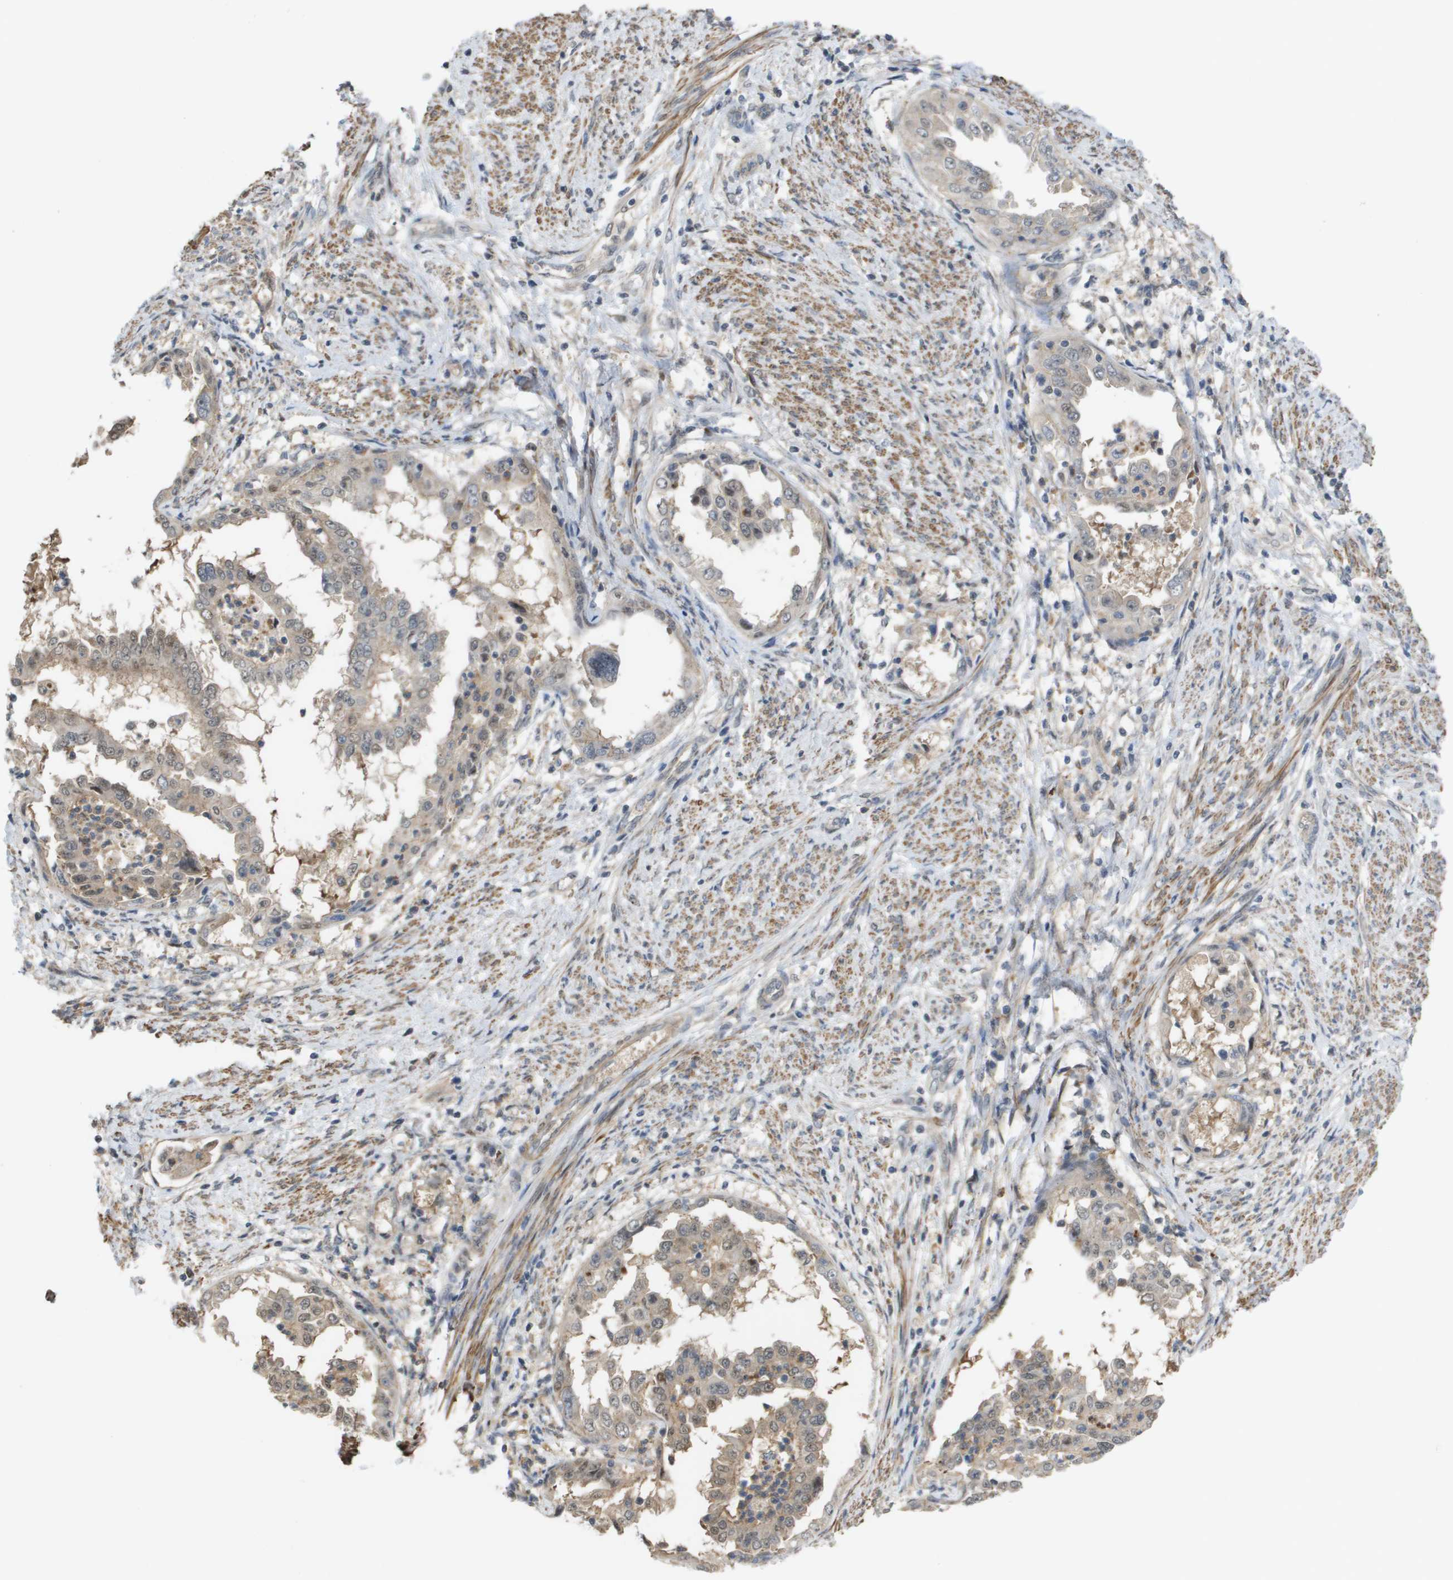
{"staining": {"intensity": "weak", "quantity": ">75%", "location": "cytoplasmic/membranous"}, "tissue": "endometrial cancer", "cell_type": "Tumor cells", "image_type": "cancer", "snomed": [{"axis": "morphology", "description": "Adenocarcinoma, NOS"}, {"axis": "topography", "description": "Endometrium"}], "caption": "Endometrial cancer (adenocarcinoma) stained with a brown dye displays weak cytoplasmic/membranous positive expression in about >75% of tumor cells.", "gene": "RNF112", "patient": {"sex": "female", "age": 85}}